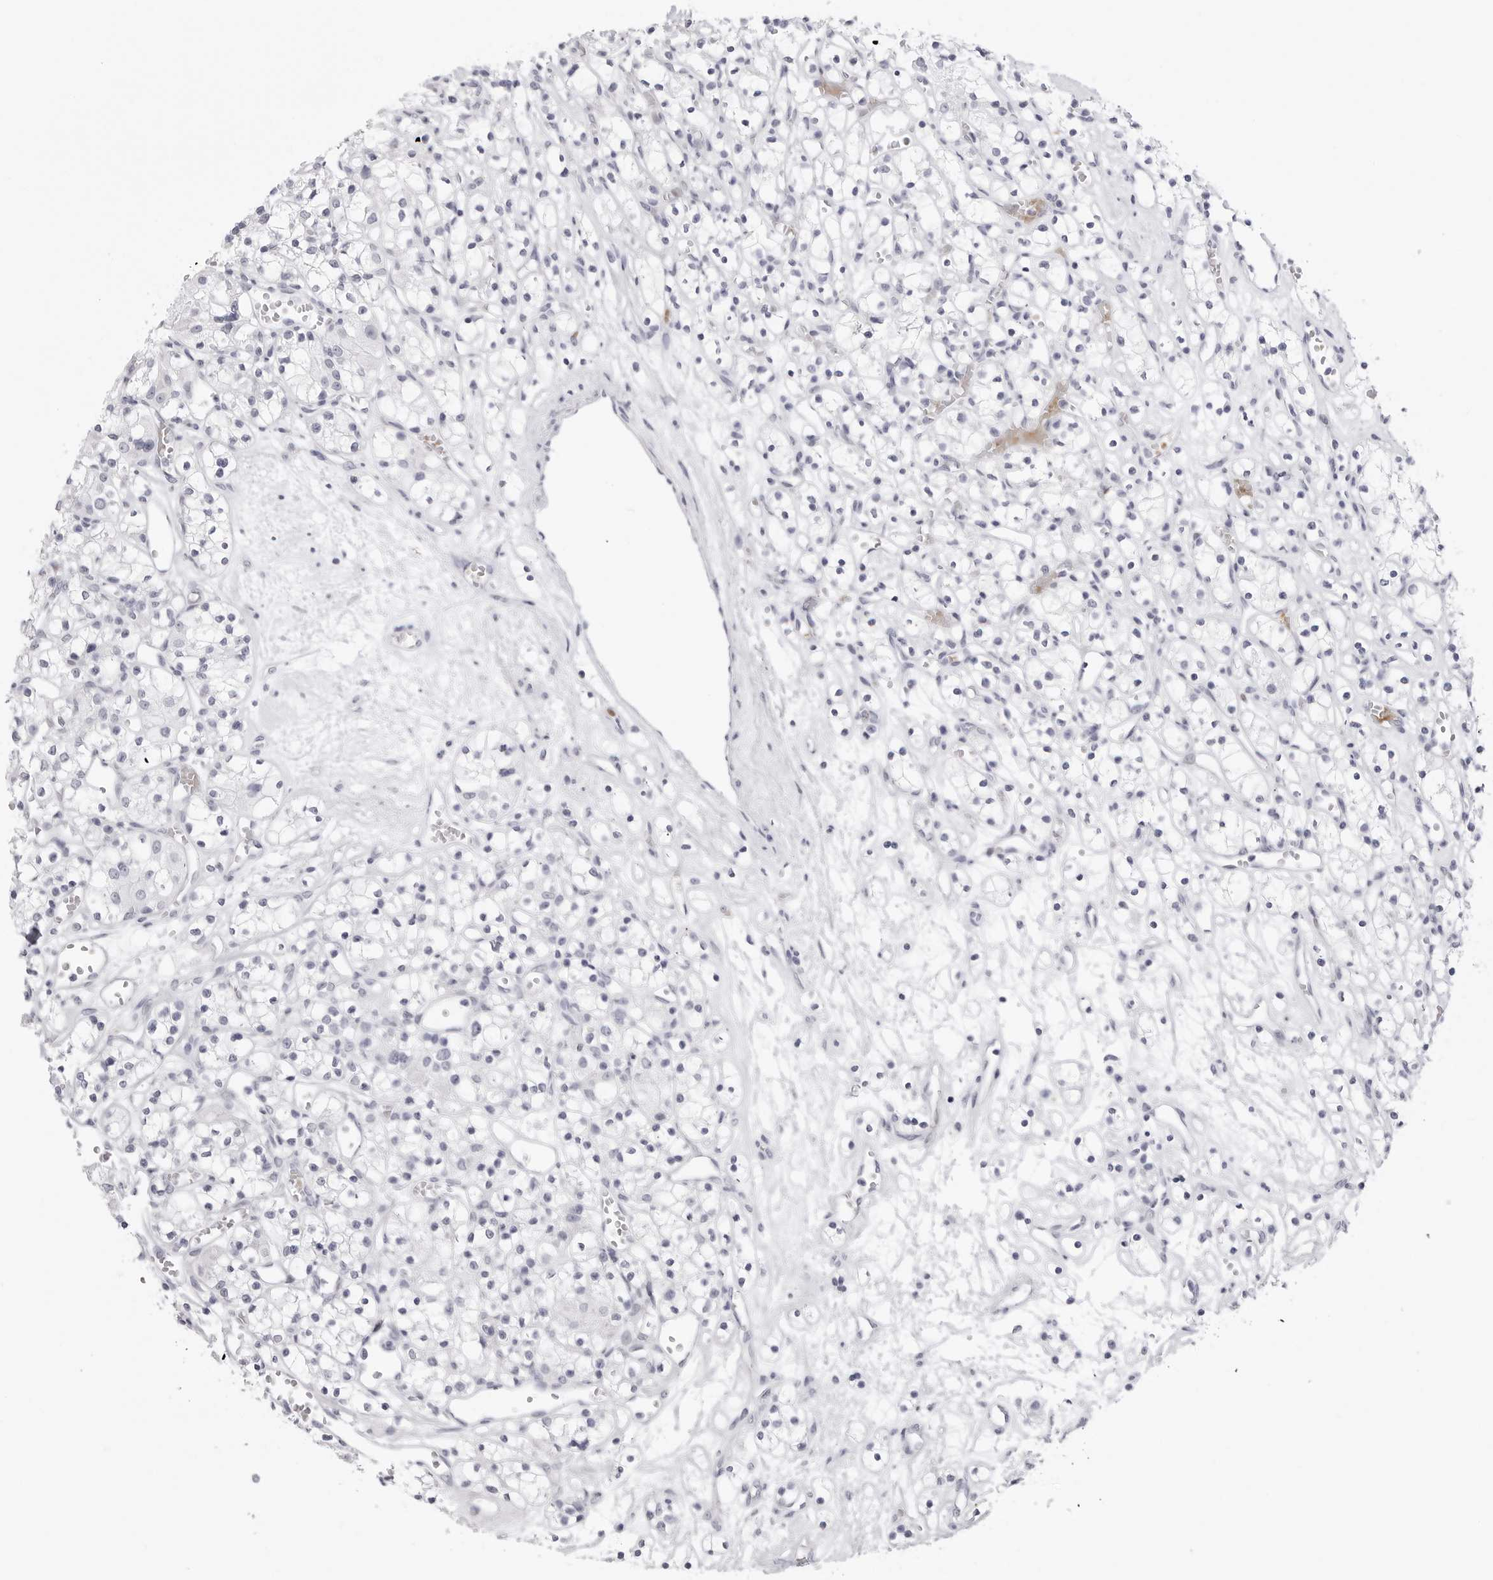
{"staining": {"intensity": "negative", "quantity": "none", "location": "none"}, "tissue": "renal cancer", "cell_type": "Tumor cells", "image_type": "cancer", "snomed": [{"axis": "morphology", "description": "Adenocarcinoma, NOS"}, {"axis": "topography", "description": "Kidney"}], "caption": "High magnification brightfield microscopy of renal adenocarcinoma stained with DAB (3,3'-diaminobenzidine) (brown) and counterstained with hematoxylin (blue): tumor cells show no significant staining.", "gene": "TSSK1B", "patient": {"sex": "female", "age": 59}}